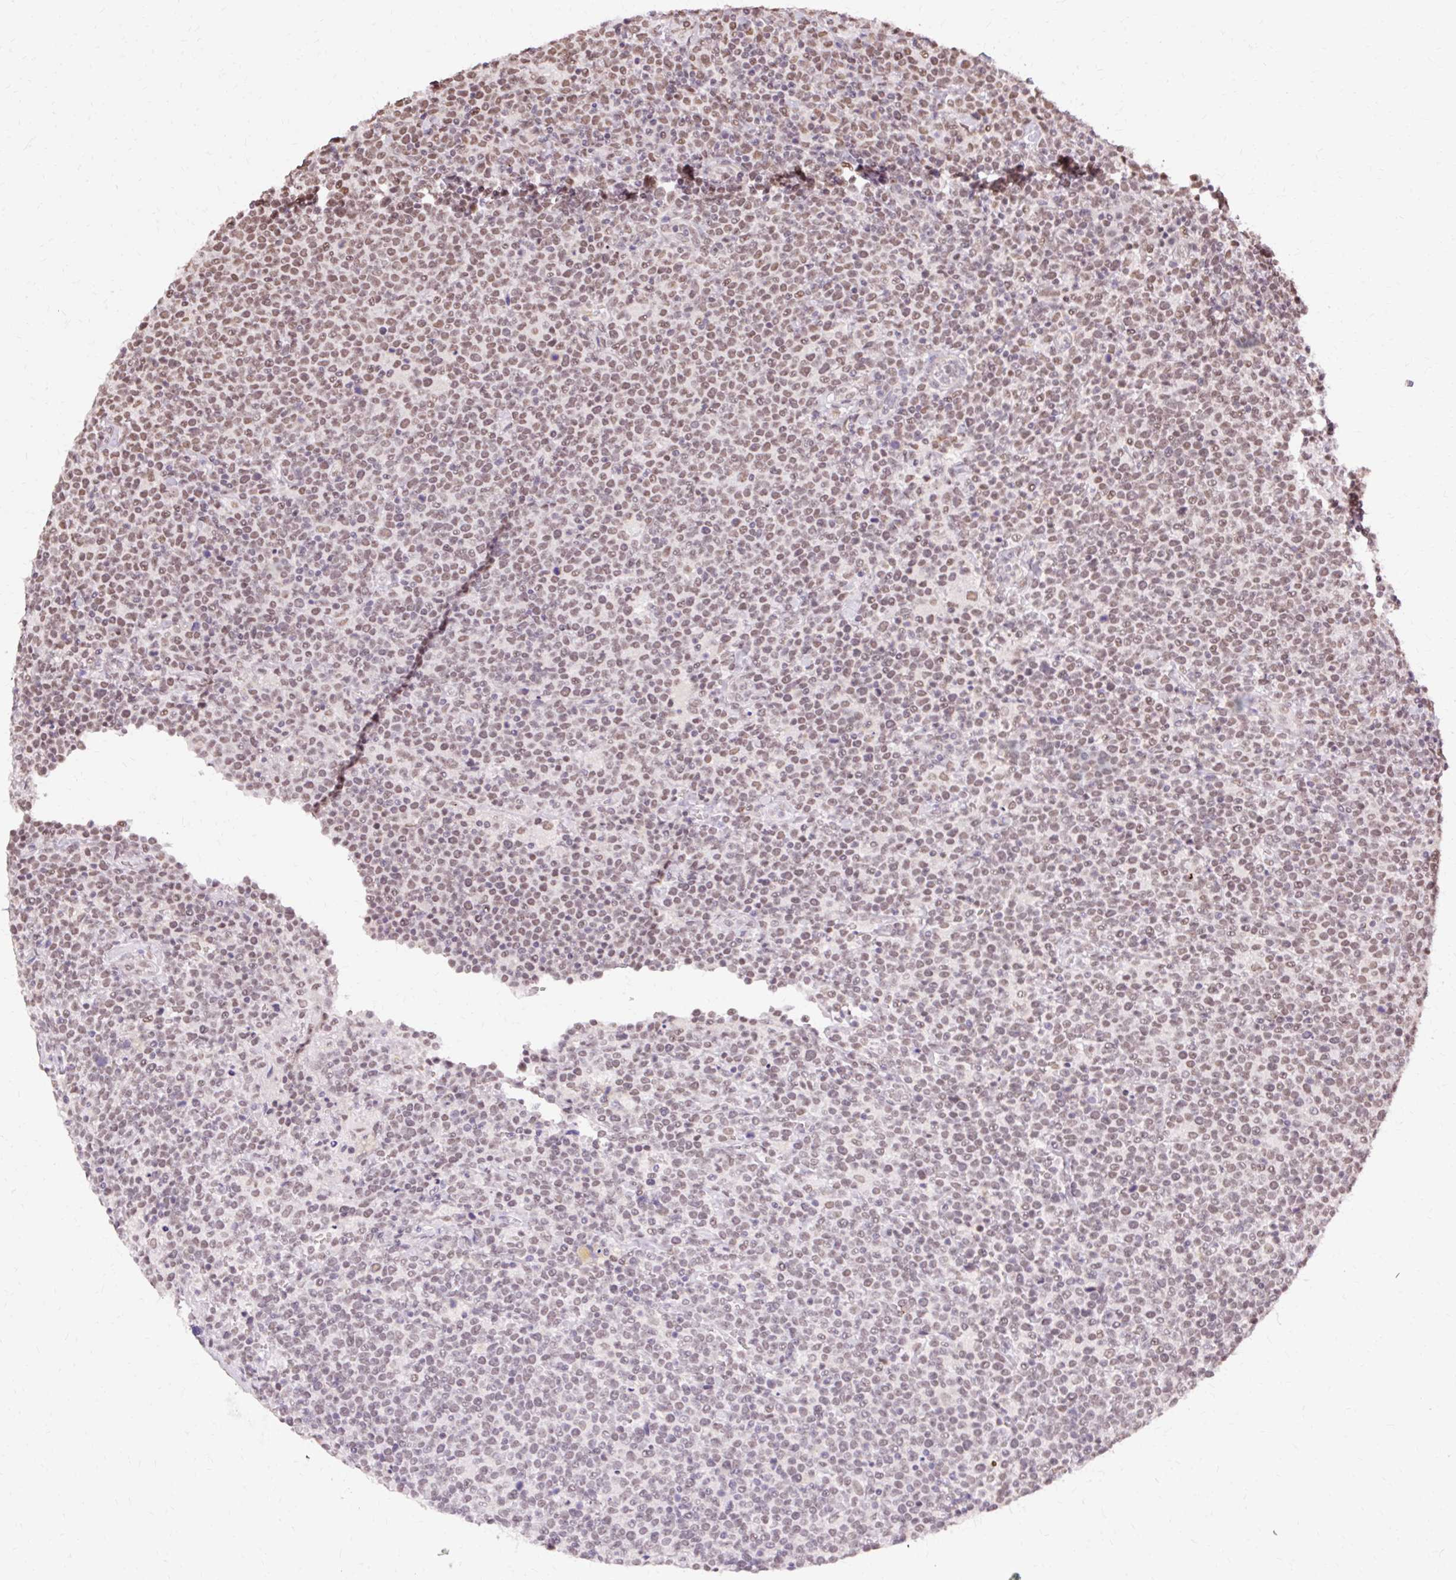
{"staining": {"intensity": "moderate", "quantity": "25%-75%", "location": "nuclear"}, "tissue": "lymphoma", "cell_type": "Tumor cells", "image_type": "cancer", "snomed": [{"axis": "morphology", "description": "Malignant lymphoma, non-Hodgkin's type, High grade"}, {"axis": "topography", "description": "Lymph node"}], "caption": "Tumor cells exhibit medium levels of moderate nuclear staining in approximately 25%-75% of cells in lymphoma. Using DAB (brown) and hematoxylin (blue) stains, captured at high magnification using brightfield microscopy.", "gene": "NPIPB12", "patient": {"sex": "male", "age": 61}}